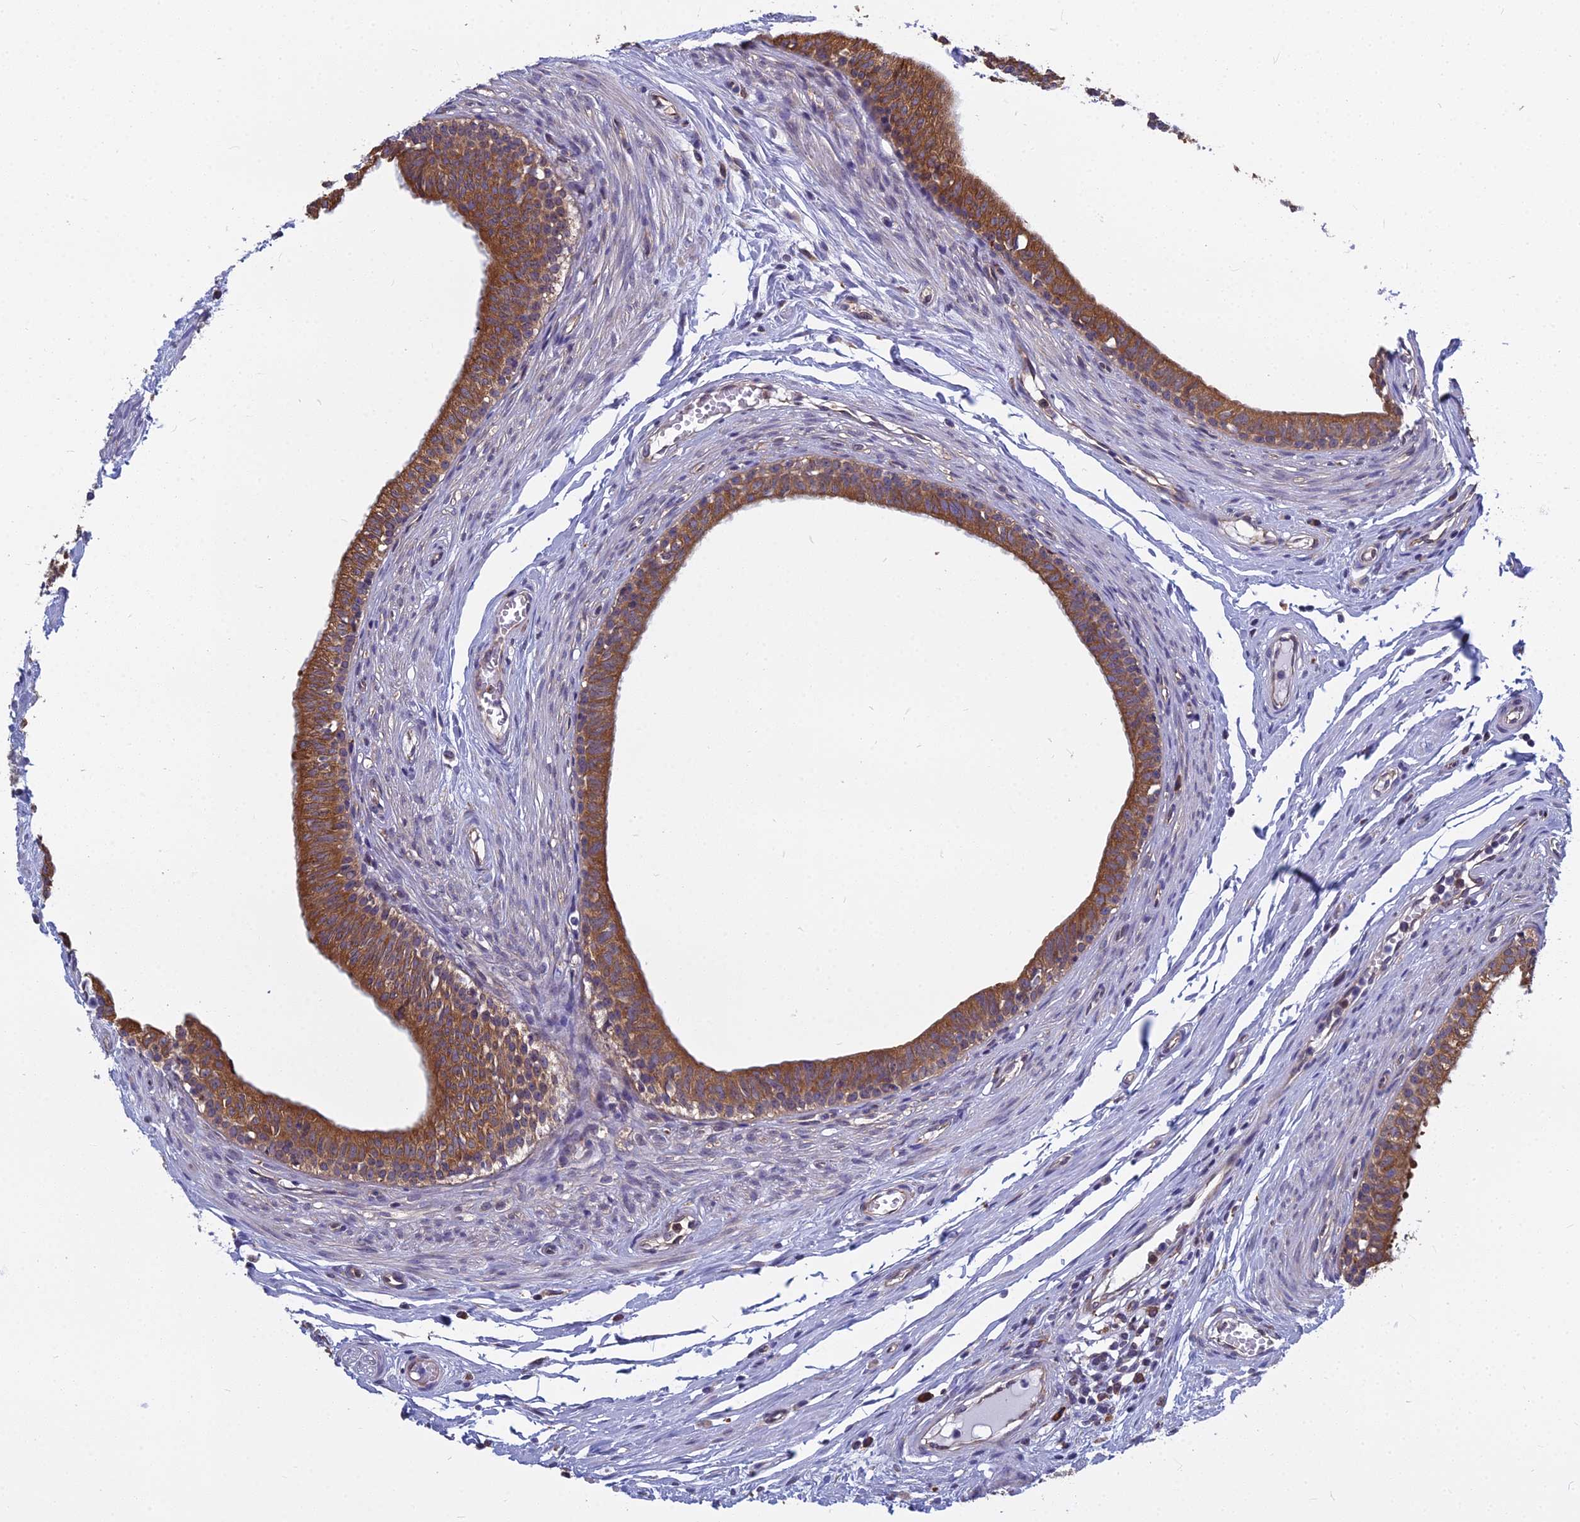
{"staining": {"intensity": "moderate", "quantity": ">75%", "location": "cytoplasmic/membranous"}, "tissue": "epididymis", "cell_type": "Glandular cells", "image_type": "normal", "snomed": [{"axis": "morphology", "description": "Normal tissue, NOS"}, {"axis": "topography", "description": "Epididymis, spermatic cord, NOS"}], "caption": "Glandular cells exhibit moderate cytoplasmic/membranous staining in about >75% of cells in unremarkable epididymis.", "gene": "KIAA1143", "patient": {"sex": "male", "age": 22}}